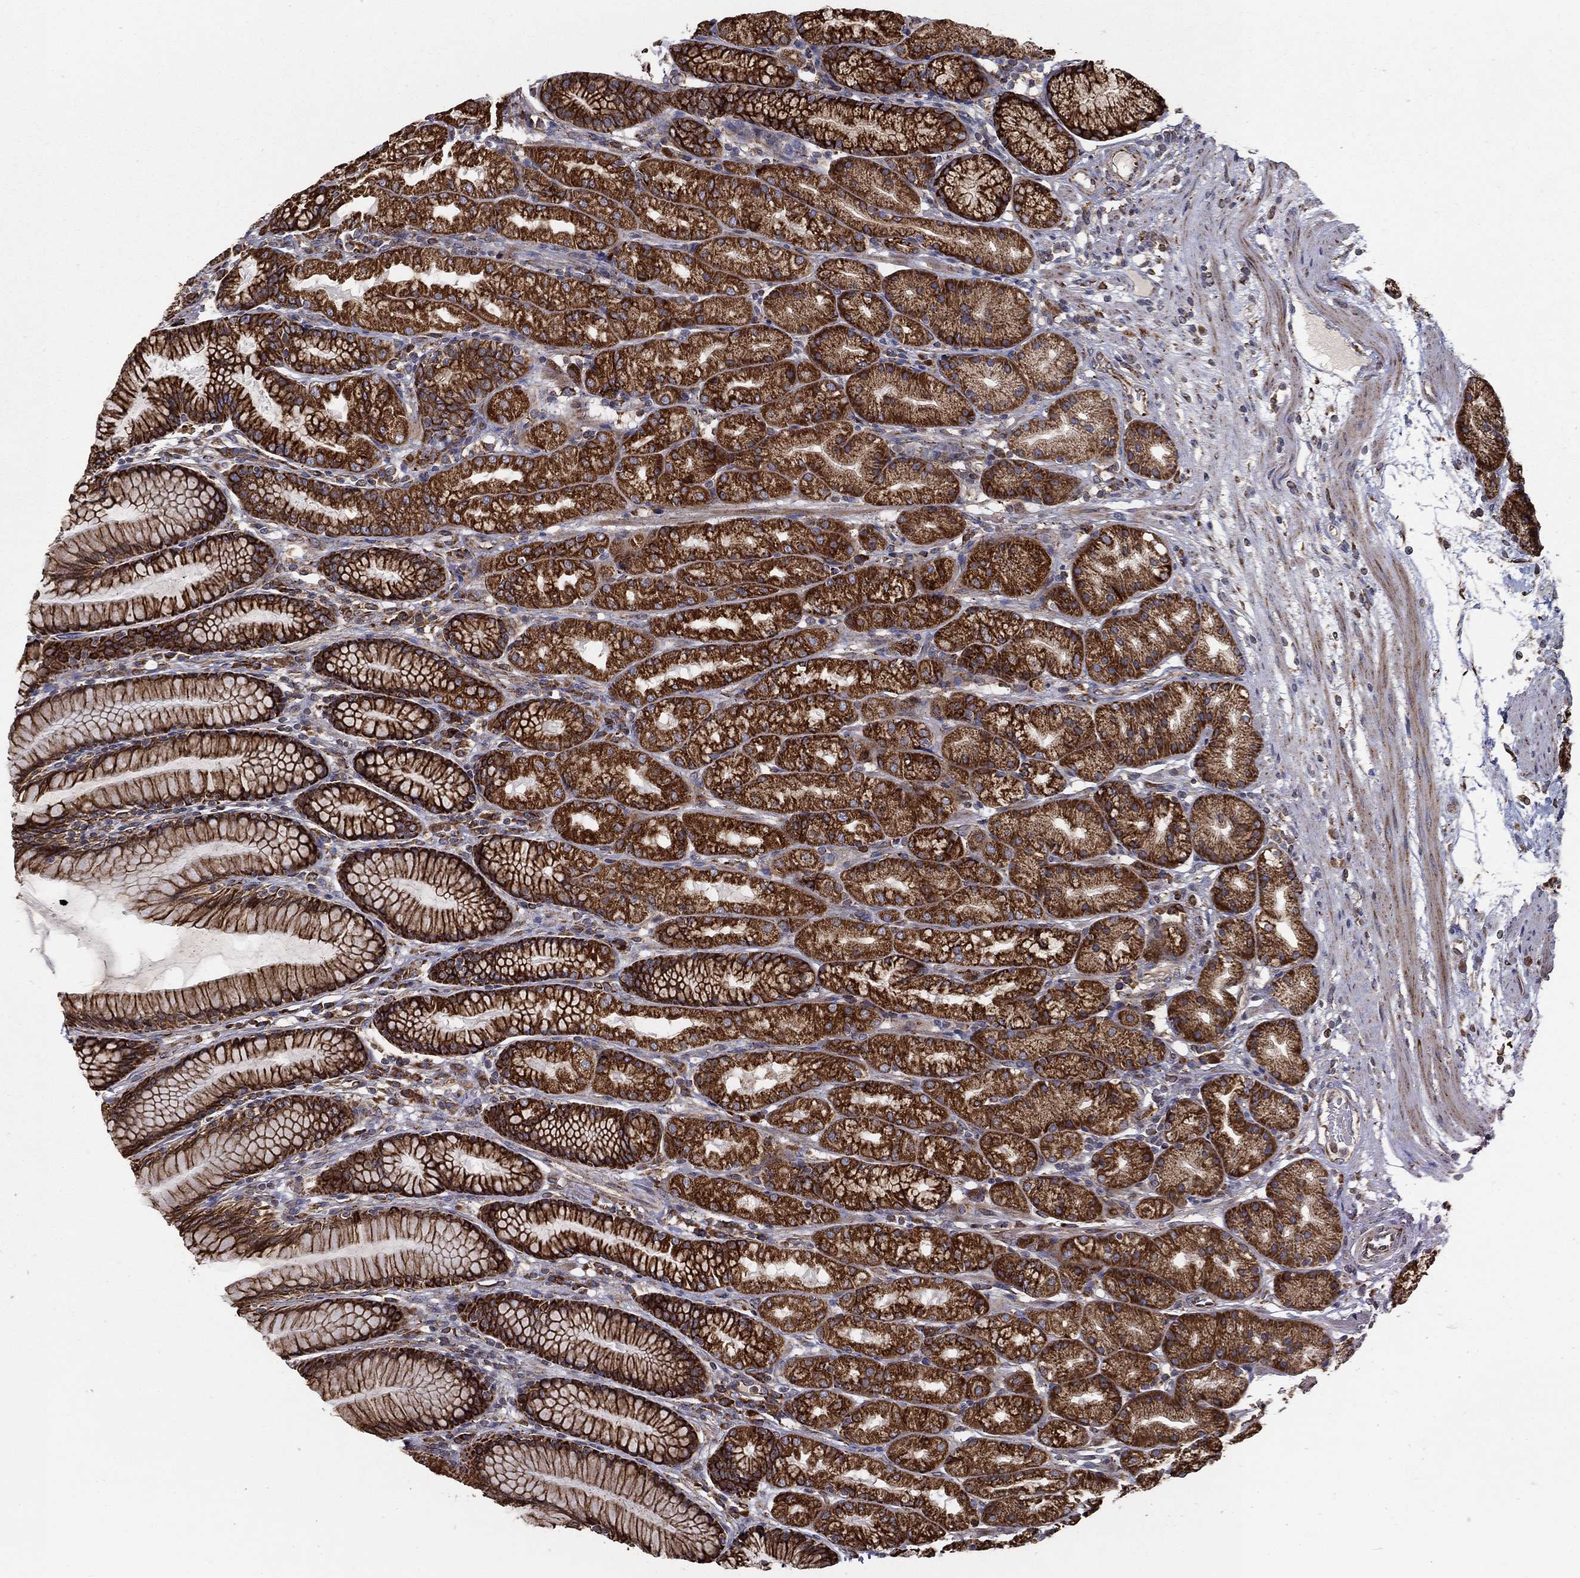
{"staining": {"intensity": "strong", "quantity": ">75%", "location": "cytoplasmic/membranous"}, "tissue": "stomach", "cell_type": "Glandular cells", "image_type": "normal", "snomed": [{"axis": "morphology", "description": "Normal tissue, NOS"}, {"axis": "morphology", "description": "Adenocarcinoma, NOS"}, {"axis": "topography", "description": "Stomach"}], "caption": "Immunohistochemistry (IHC) micrograph of normal stomach stained for a protein (brown), which demonstrates high levels of strong cytoplasmic/membranous expression in approximately >75% of glandular cells.", "gene": "MT", "patient": {"sex": "female", "age": 79}}